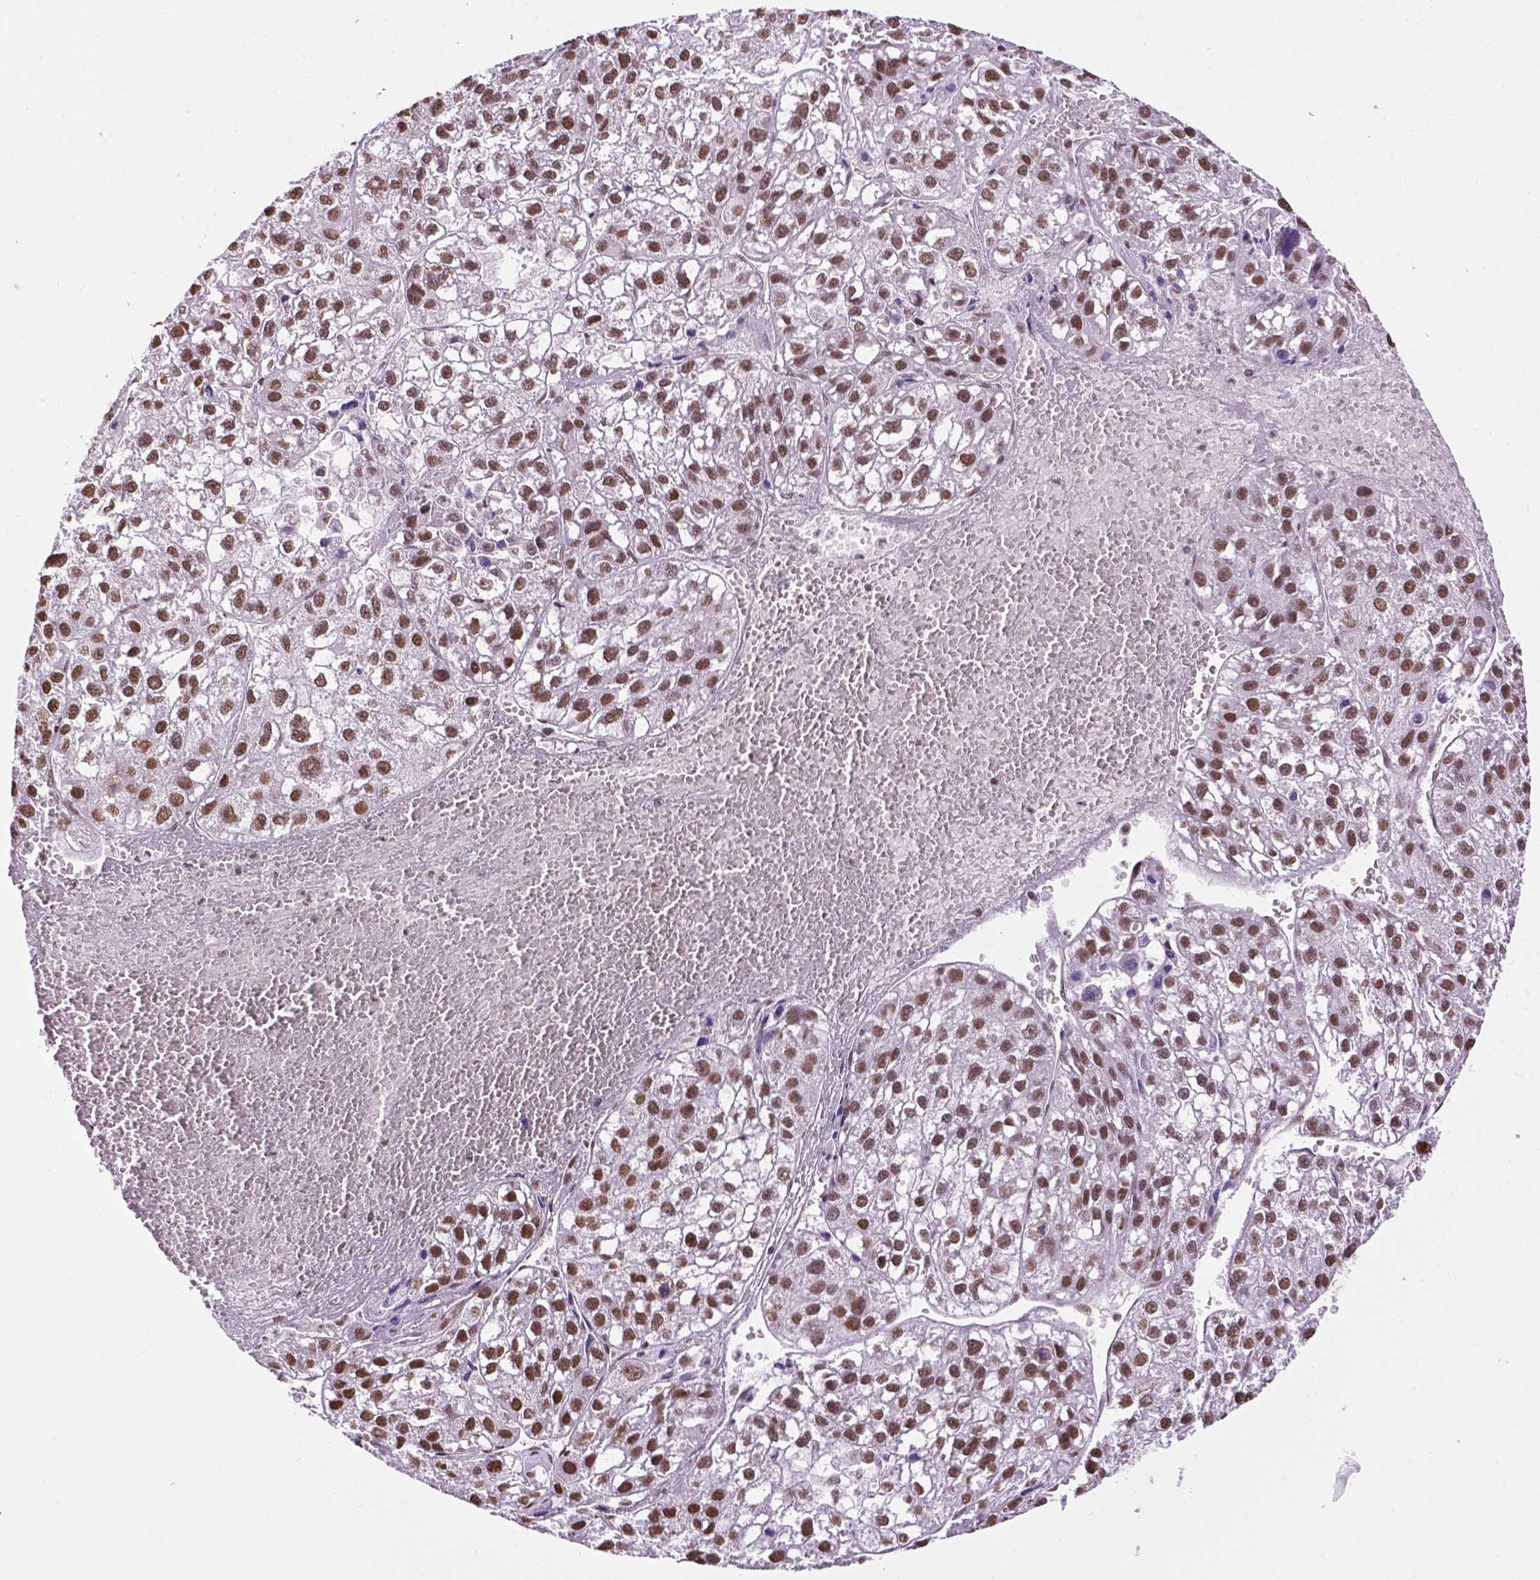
{"staining": {"intensity": "moderate", "quantity": ">75%", "location": "nuclear"}, "tissue": "liver cancer", "cell_type": "Tumor cells", "image_type": "cancer", "snomed": [{"axis": "morphology", "description": "Carcinoma, Hepatocellular, NOS"}, {"axis": "topography", "description": "Liver"}], "caption": "A medium amount of moderate nuclear staining is identified in approximately >75% of tumor cells in liver hepatocellular carcinoma tissue.", "gene": "COL23A1", "patient": {"sex": "female", "age": 70}}